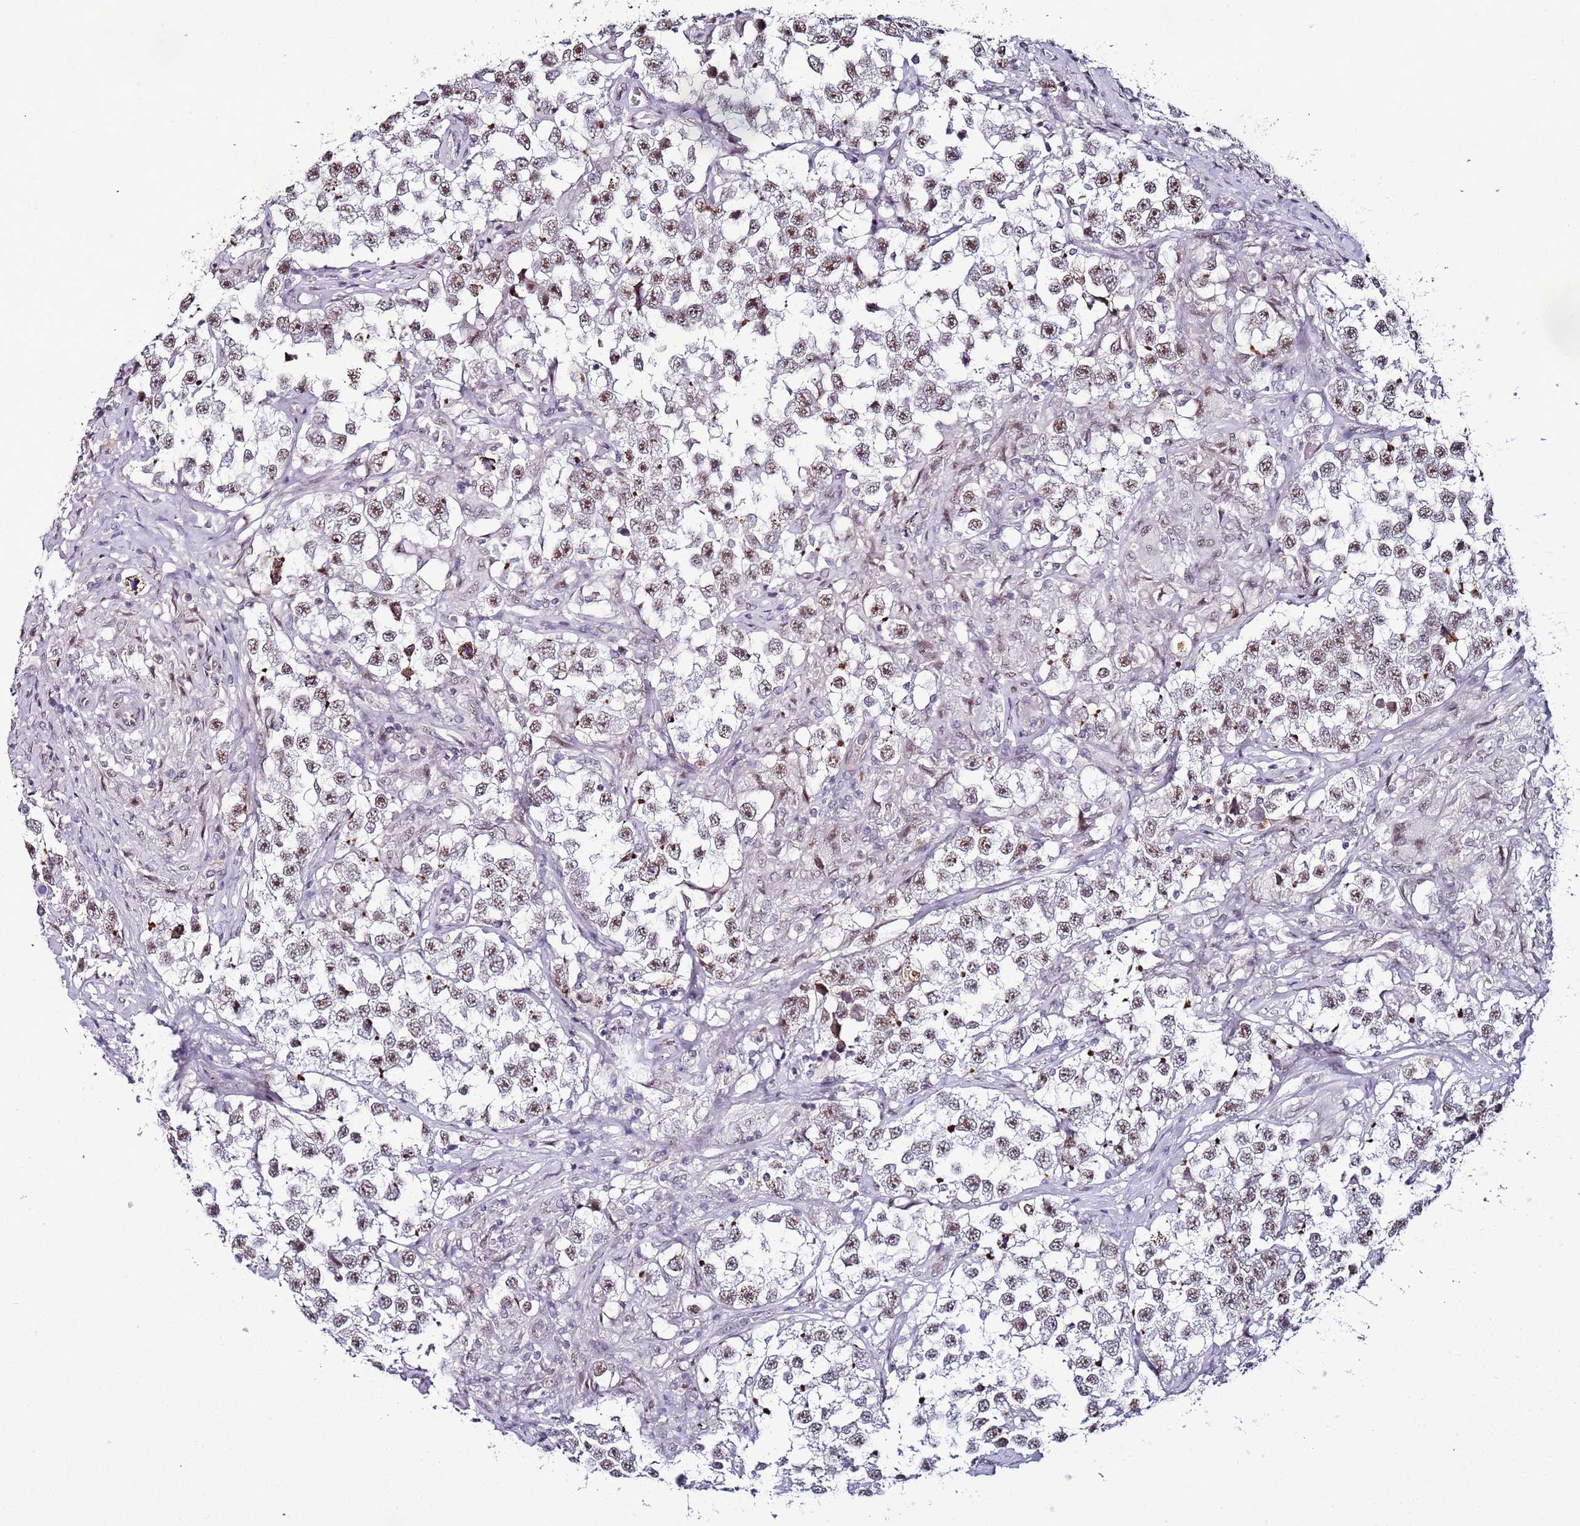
{"staining": {"intensity": "moderate", "quantity": "25%-75%", "location": "nuclear"}, "tissue": "testis cancer", "cell_type": "Tumor cells", "image_type": "cancer", "snomed": [{"axis": "morphology", "description": "Seminoma, NOS"}, {"axis": "topography", "description": "Testis"}], "caption": "Protein staining displays moderate nuclear expression in approximately 25%-75% of tumor cells in seminoma (testis).", "gene": "PSMA7", "patient": {"sex": "male", "age": 46}}